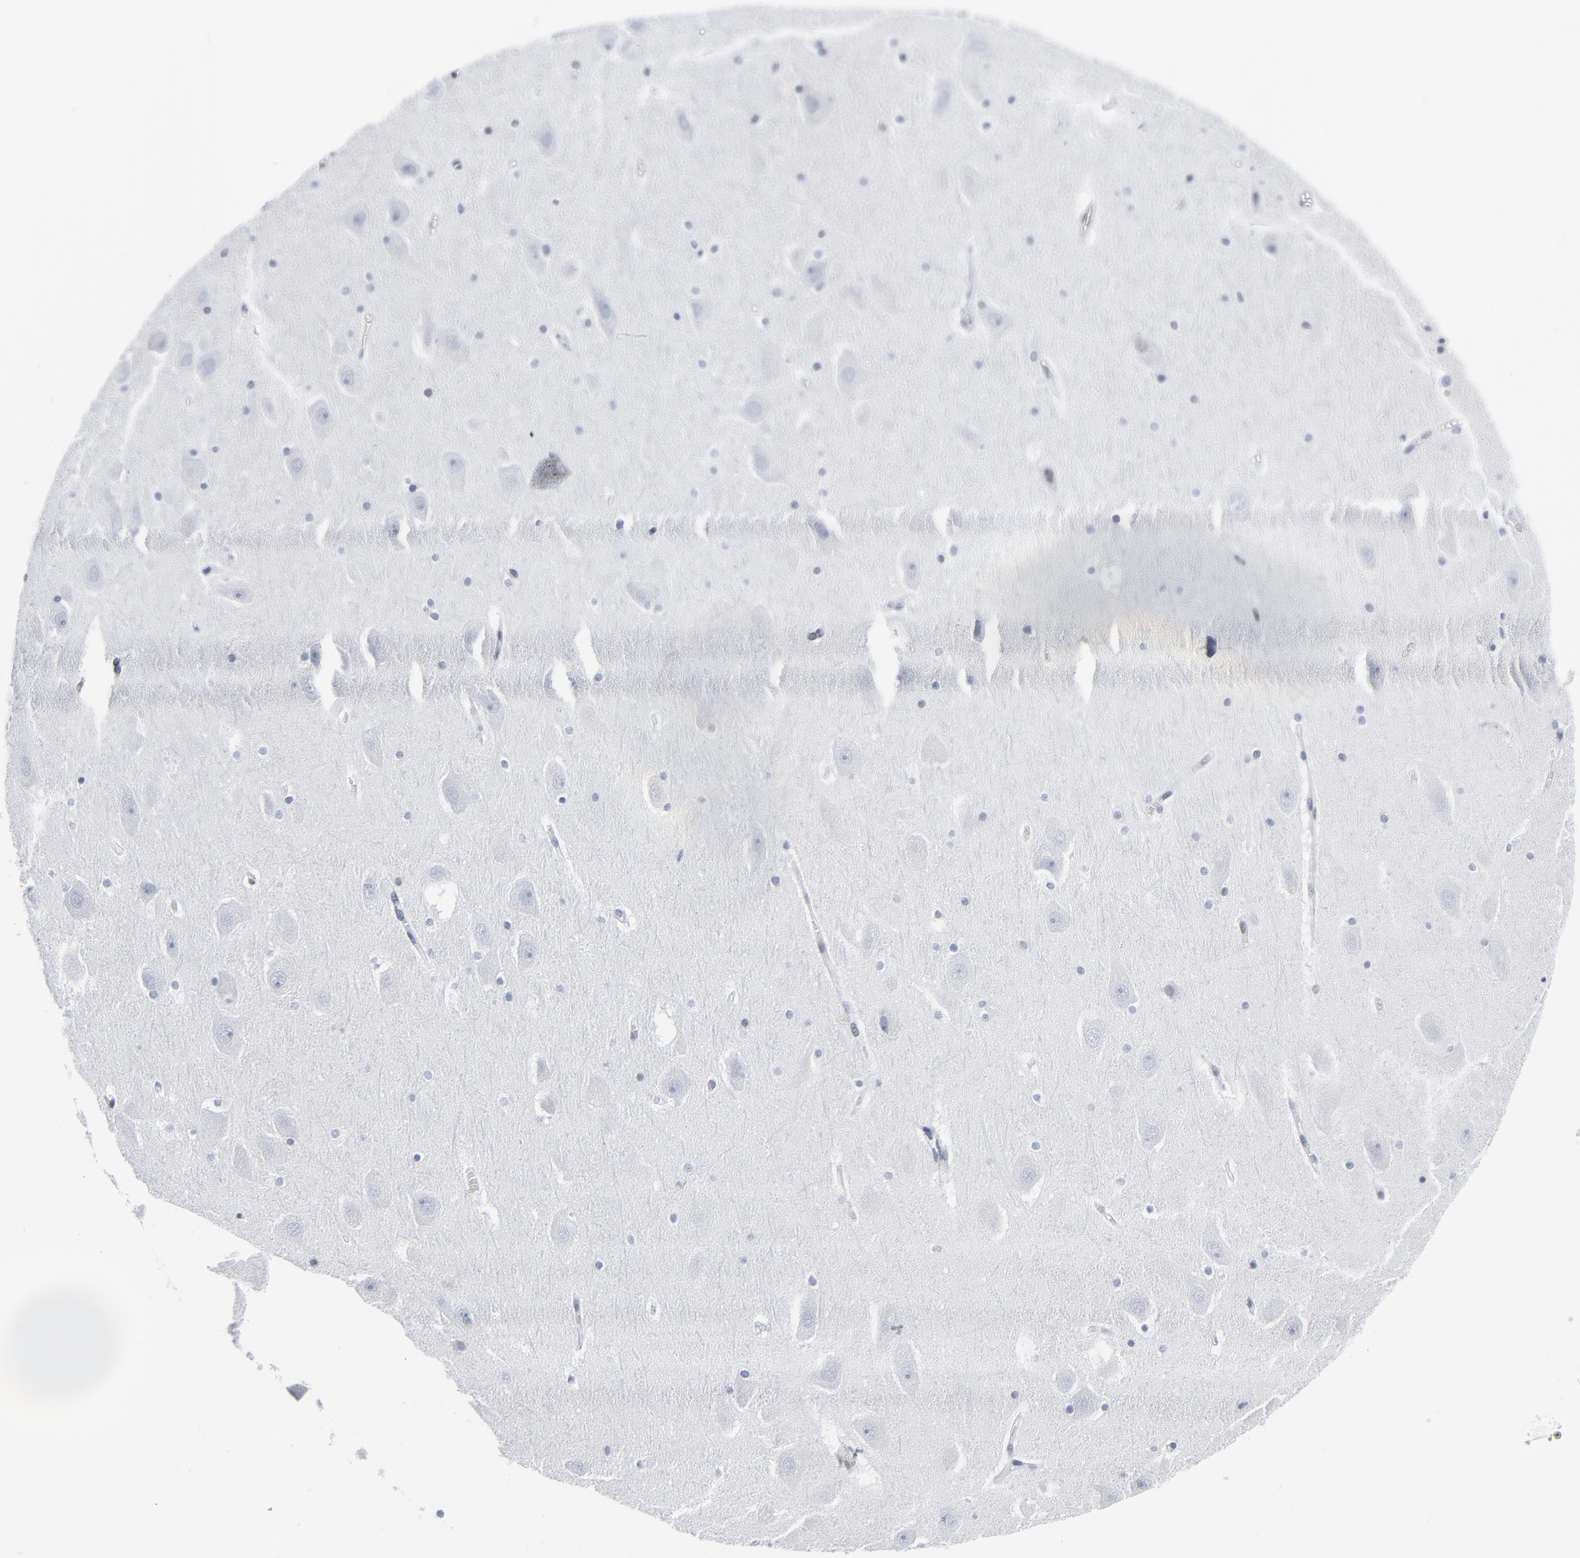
{"staining": {"intensity": "negative", "quantity": "none", "location": "none"}, "tissue": "hippocampus", "cell_type": "Glial cells", "image_type": "normal", "snomed": [{"axis": "morphology", "description": "Normal tissue, NOS"}, {"axis": "topography", "description": "Hippocampus"}], "caption": "DAB (3,3'-diaminobenzidine) immunohistochemical staining of benign hippocampus shows no significant positivity in glial cells.", "gene": "ATF7", "patient": {"sex": "male", "age": 45}}